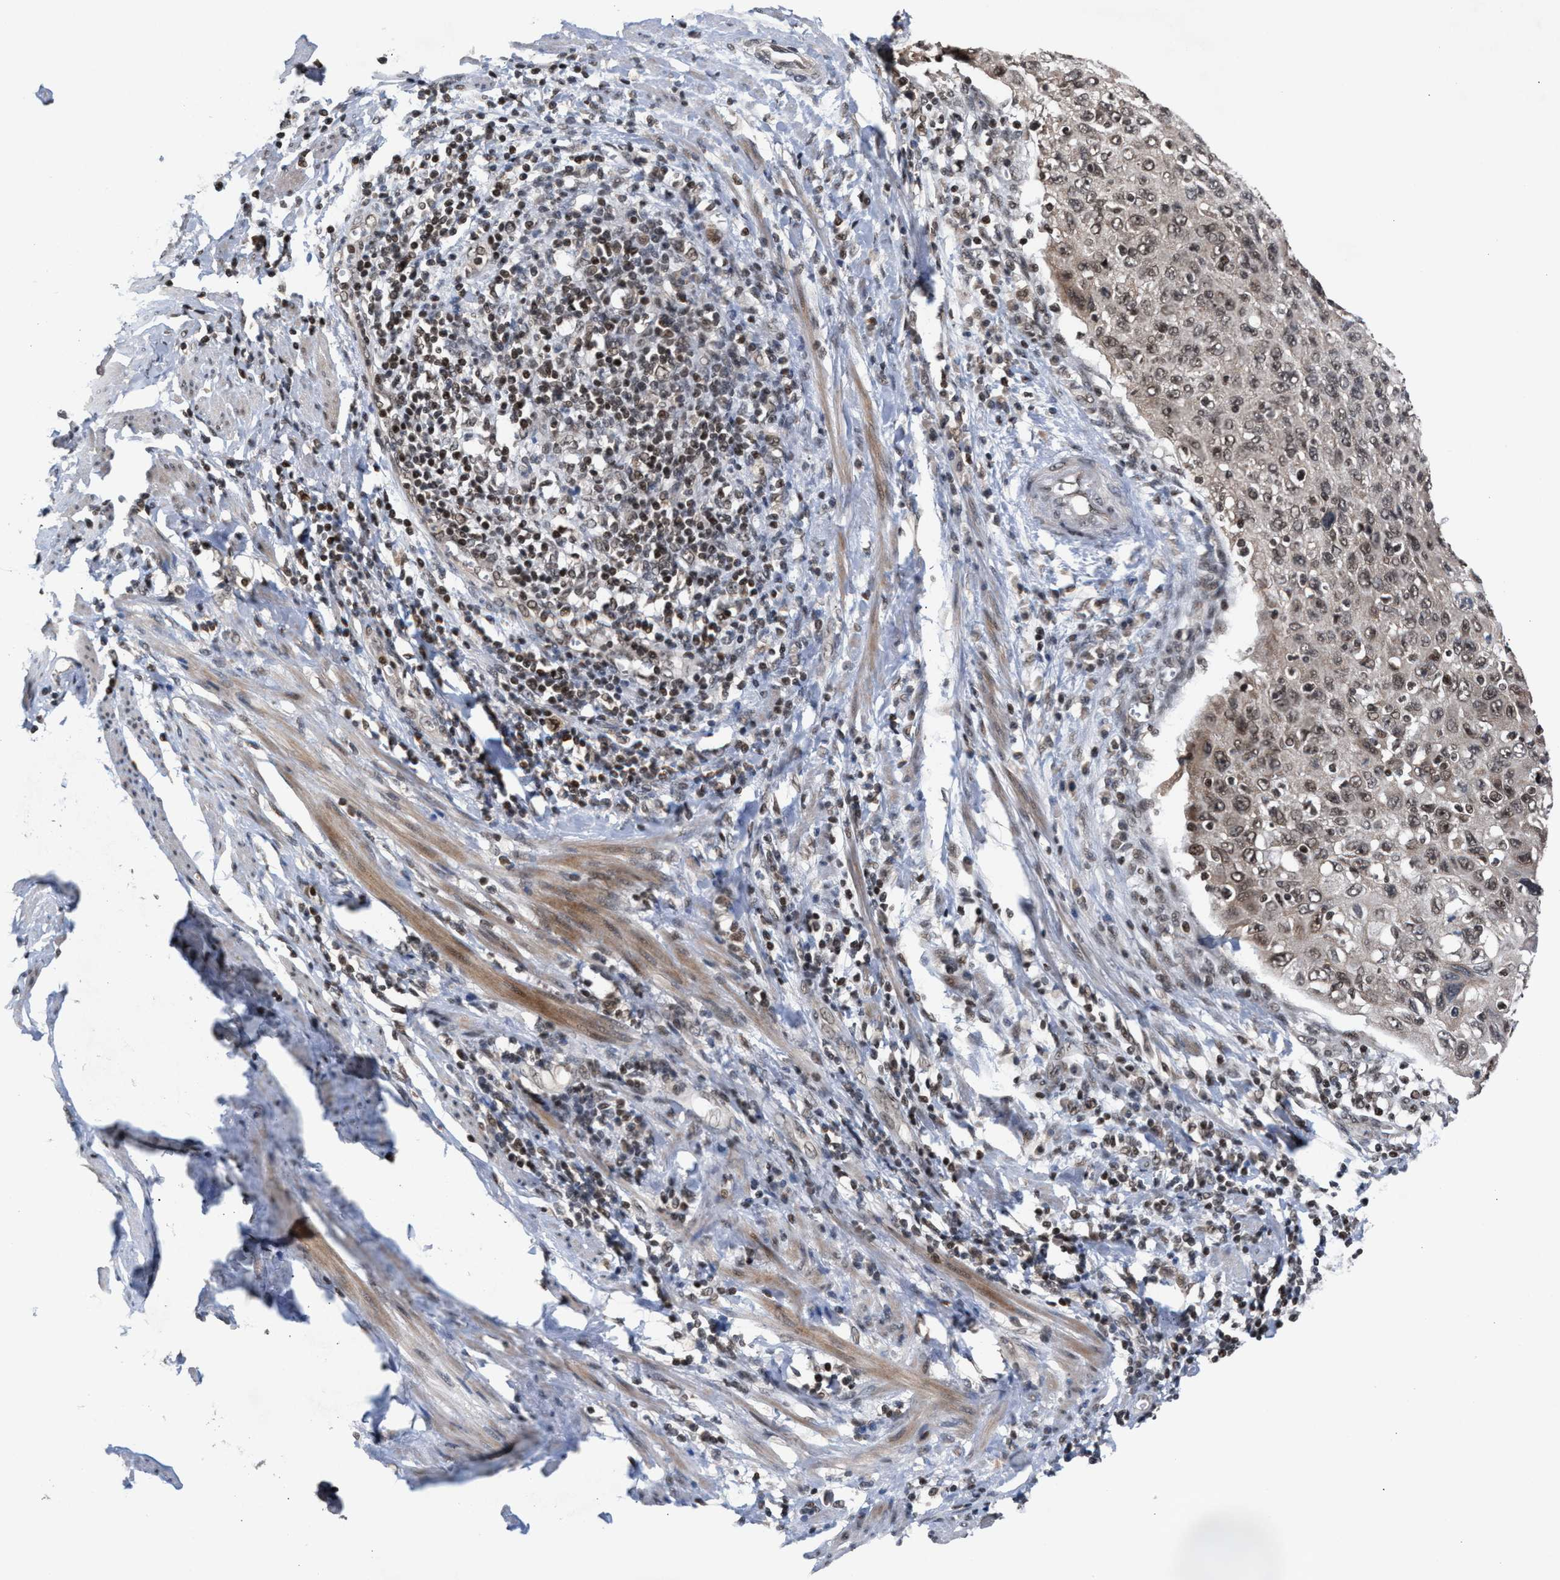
{"staining": {"intensity": "weak", "quantity": ">75%", "location": "nuclear"}, "tissue": "cervical cancer", "cell_type": "Tumor cells", "image_type": "cancer", "snomed": [{"axis": "morphology", "description": "Squamous cell carcinoma, NOS"}, {"axis": "topography", "description": "Cervix"}], "caption": "Weak nuclear protein positivity is seen in about >75% of tumor cells in cervical cancer.", "gene": "C9orf78", "patient": {"sex": "female", "age": 53}}